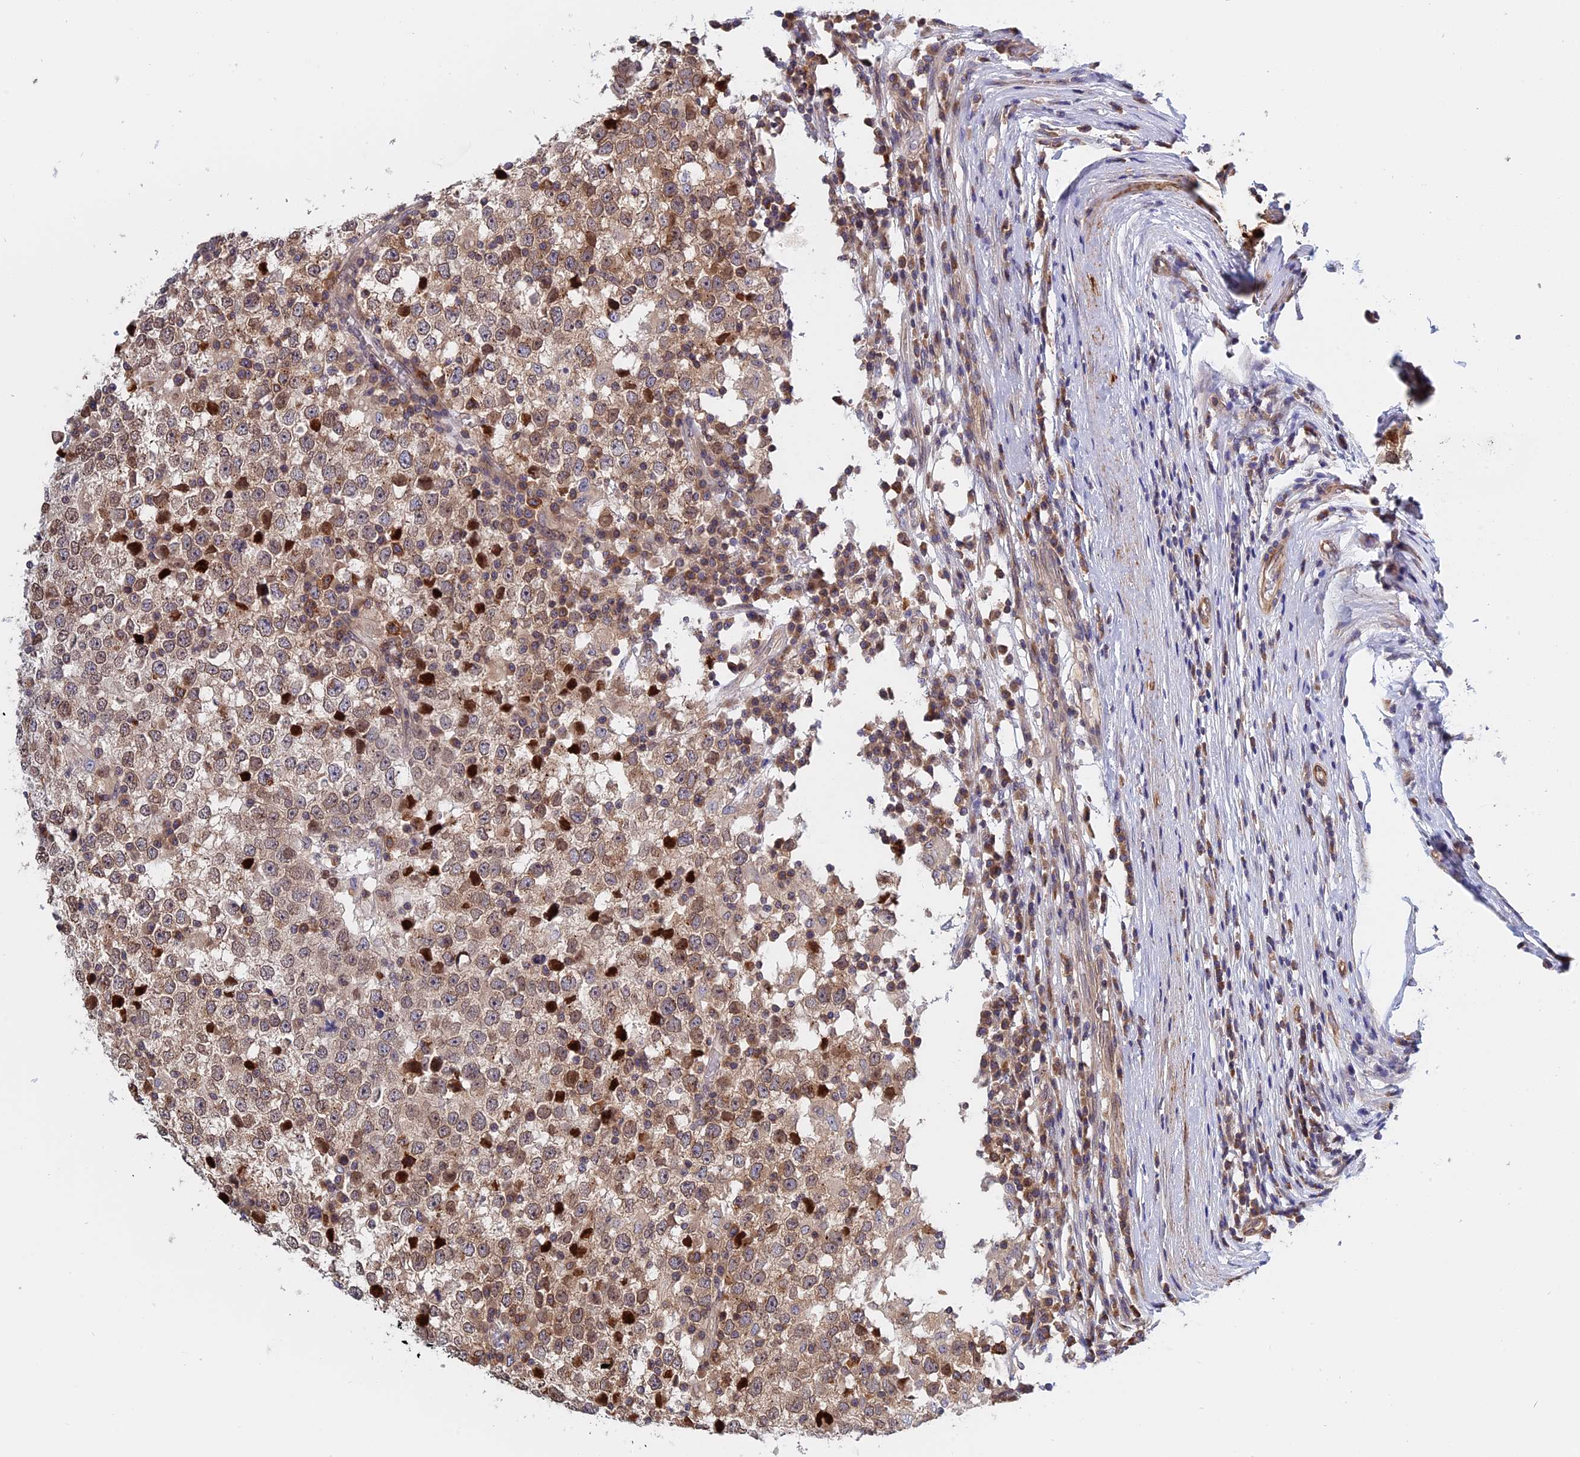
{"staining": {"intensity": "moderate", "quantity": ">75%", "location": "cytoplasmic/membranous,nuclear"}, "tissue": "testis cancer", "cell_type": "Tumor cells", "image_type": "cancer", "snomed": [{"axis": "morphology", "description": "Seminoma, NOS"}, {"axis": "topography", "description": "Testis"}], "caption": "A brown stain labels moderate cytoplasmic/membranous and nuclear staining of a protein in human testis seminoma tumor cells.", "gene": "NAA10", "patient": {"sex": "male", "age": 65}}